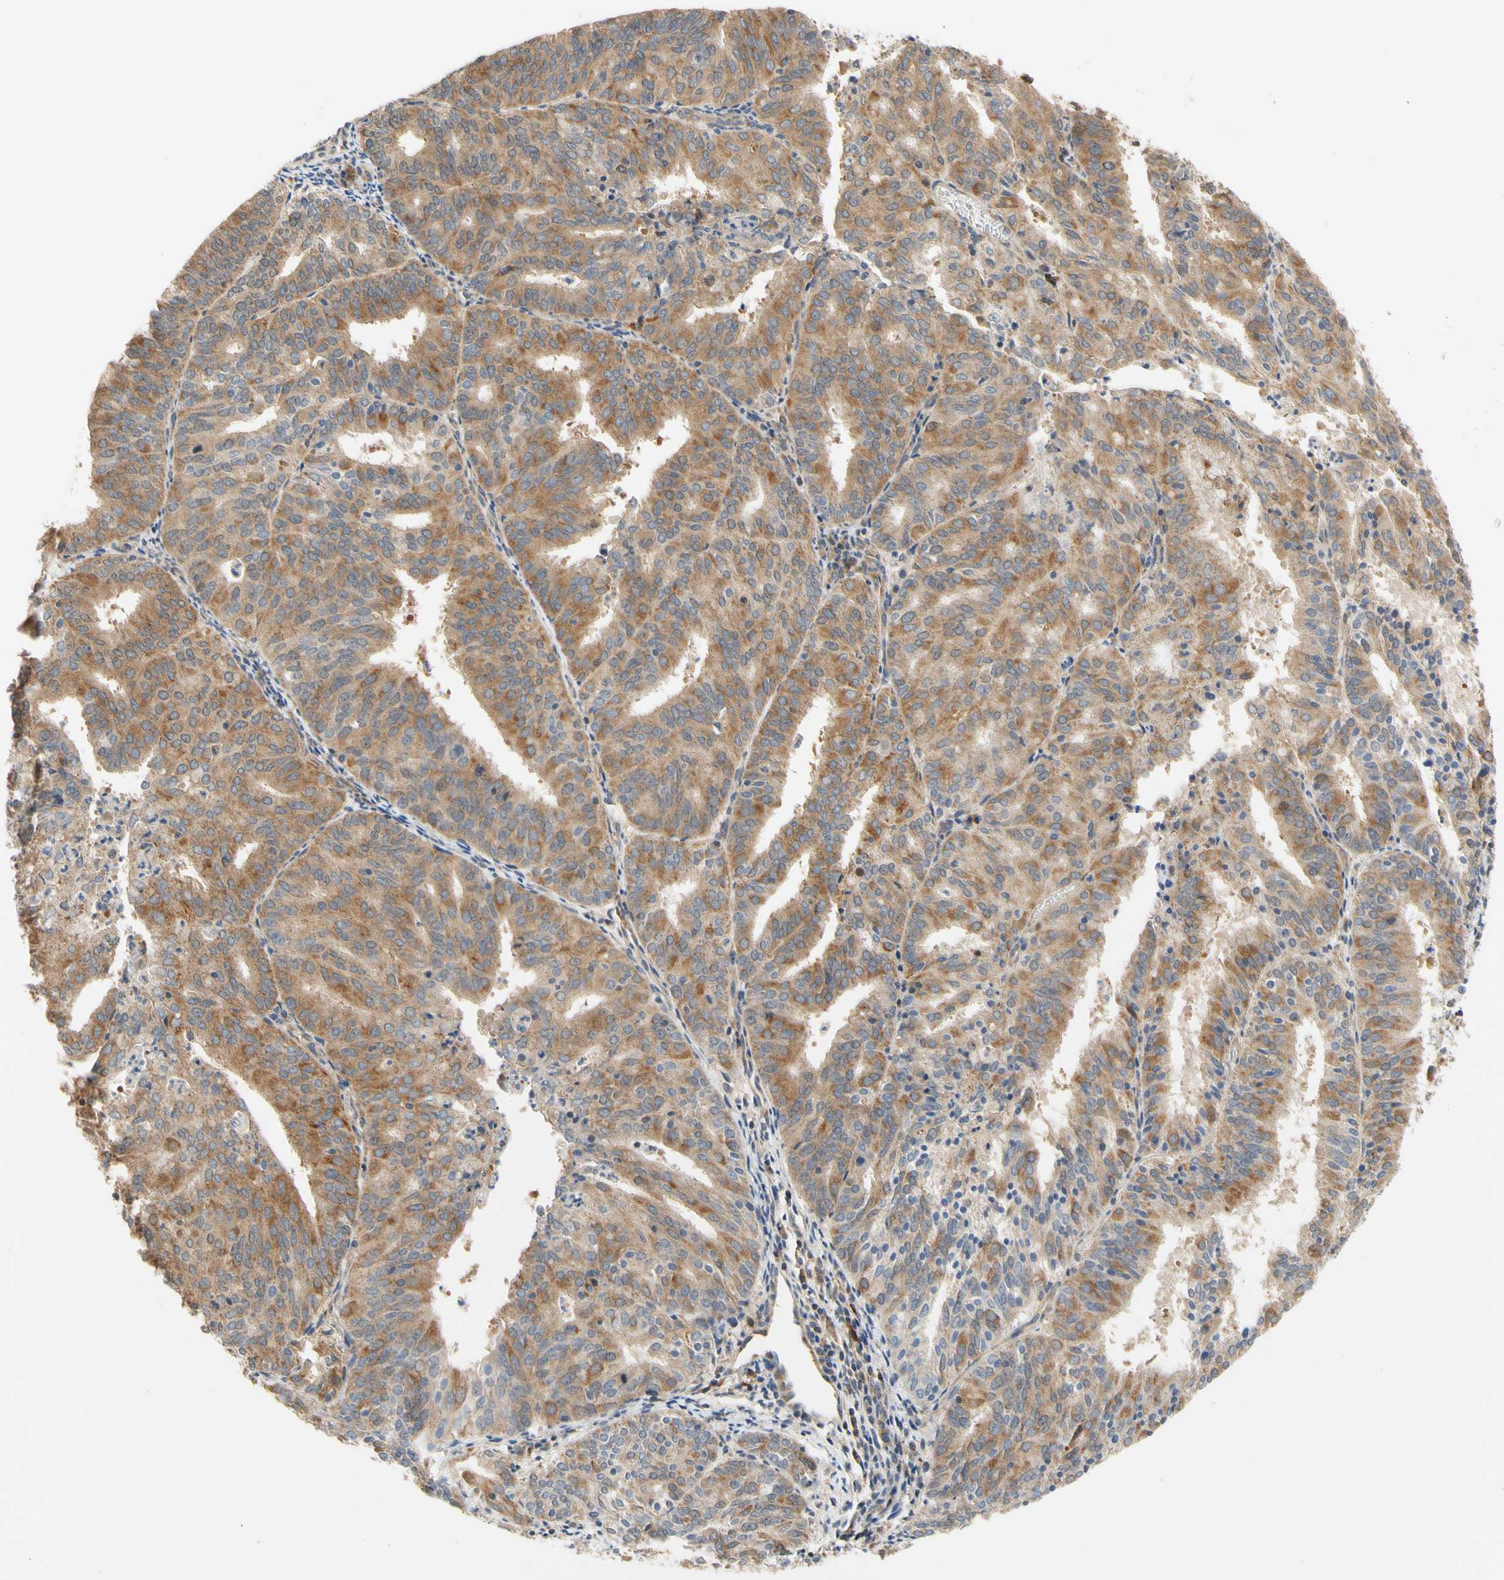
{"staining": {"intensity": "moderate", "quantity": ">75%", "location": "cytoplasmic/membranous"}, "tissue": "endometrial cancer", "cell_type": "Tumor cells", "image_type": "cancer", "snomed": [{"axis": "morphology", "description": "Adenocarcinoma, NOS"}, {"axis": "topography", "description": "Uterus"}], "caption": "Endometrial cancer stained with DAB (3,3'-diaminobenzidine) immunohistochemistry displays medium levels of moderate cytoplasmic/membranous expression in approximately >75% of tumor cells. The staining is performed using DAB (3,3'-diaminobenzidine) brown chromogen to label protein expression. The nuclei are counter-stained blue using hematoxylin.", "gene": "ANKHD1", "patient": {"sex": "female", "age": 60}}